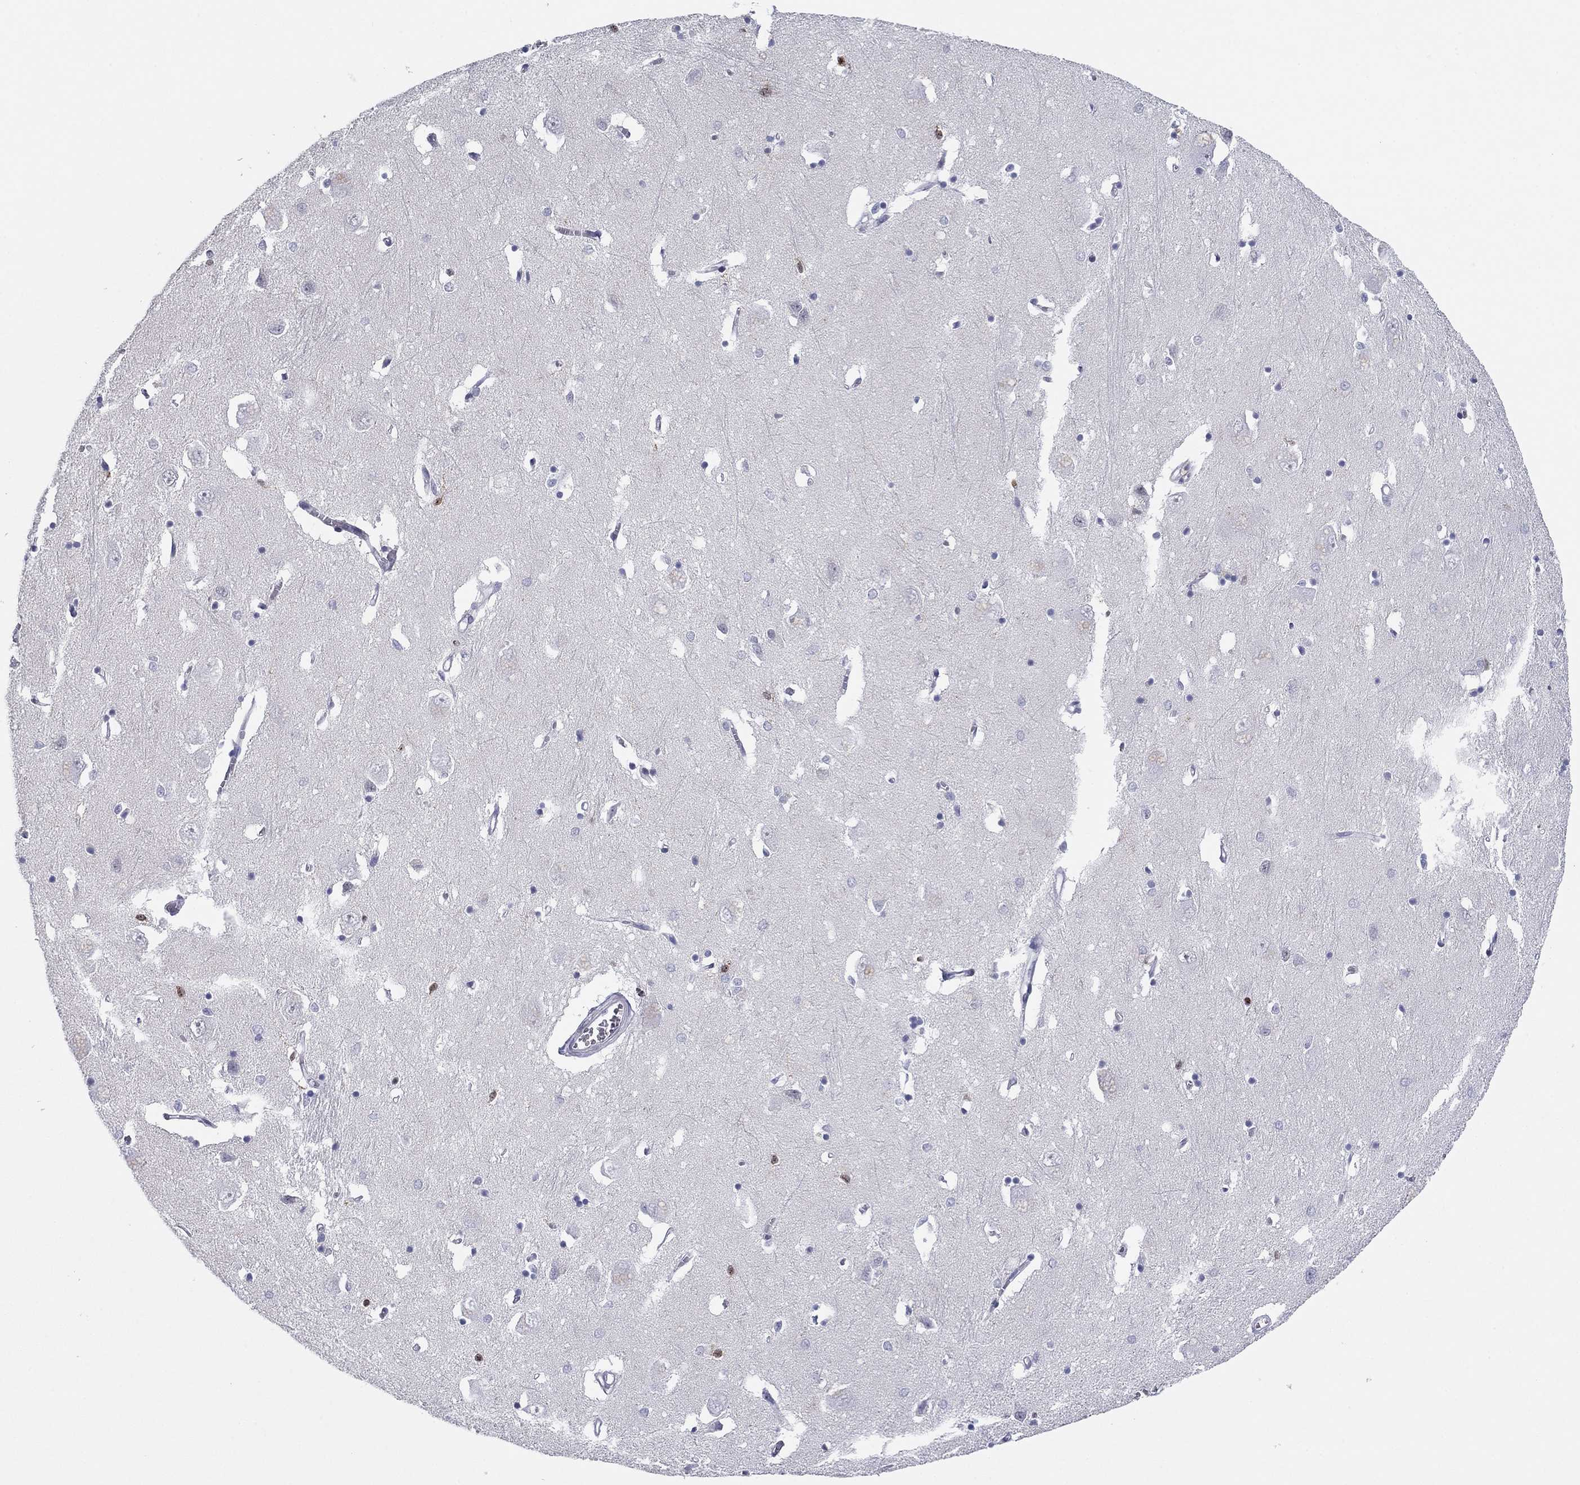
{"staining": {"intensity": "strong", "quantity": "<25%", "location": "cytoplasmic/membranous"}, "tissue": "caudate", "cell_type": "Glial cells", "image_type": "normal", "snomed": [{"axis": "morphology", "description": "Normal tissue, NOS"}, {"axis": "topography", "description": "Lateral ventricle wall"}], "caption": "Protein analysis of normal caudate displays strong cytoplasmic/membranous staining in about <25% of glial cells. Using DAB (3,3'-diaminobenzidine) (brown) and hematoxylin (blue) stains, captured at high magnification using brightfield microscopy.", "gene": "ARHGAP27", "patient": {"sex": "male", "age": 54}}